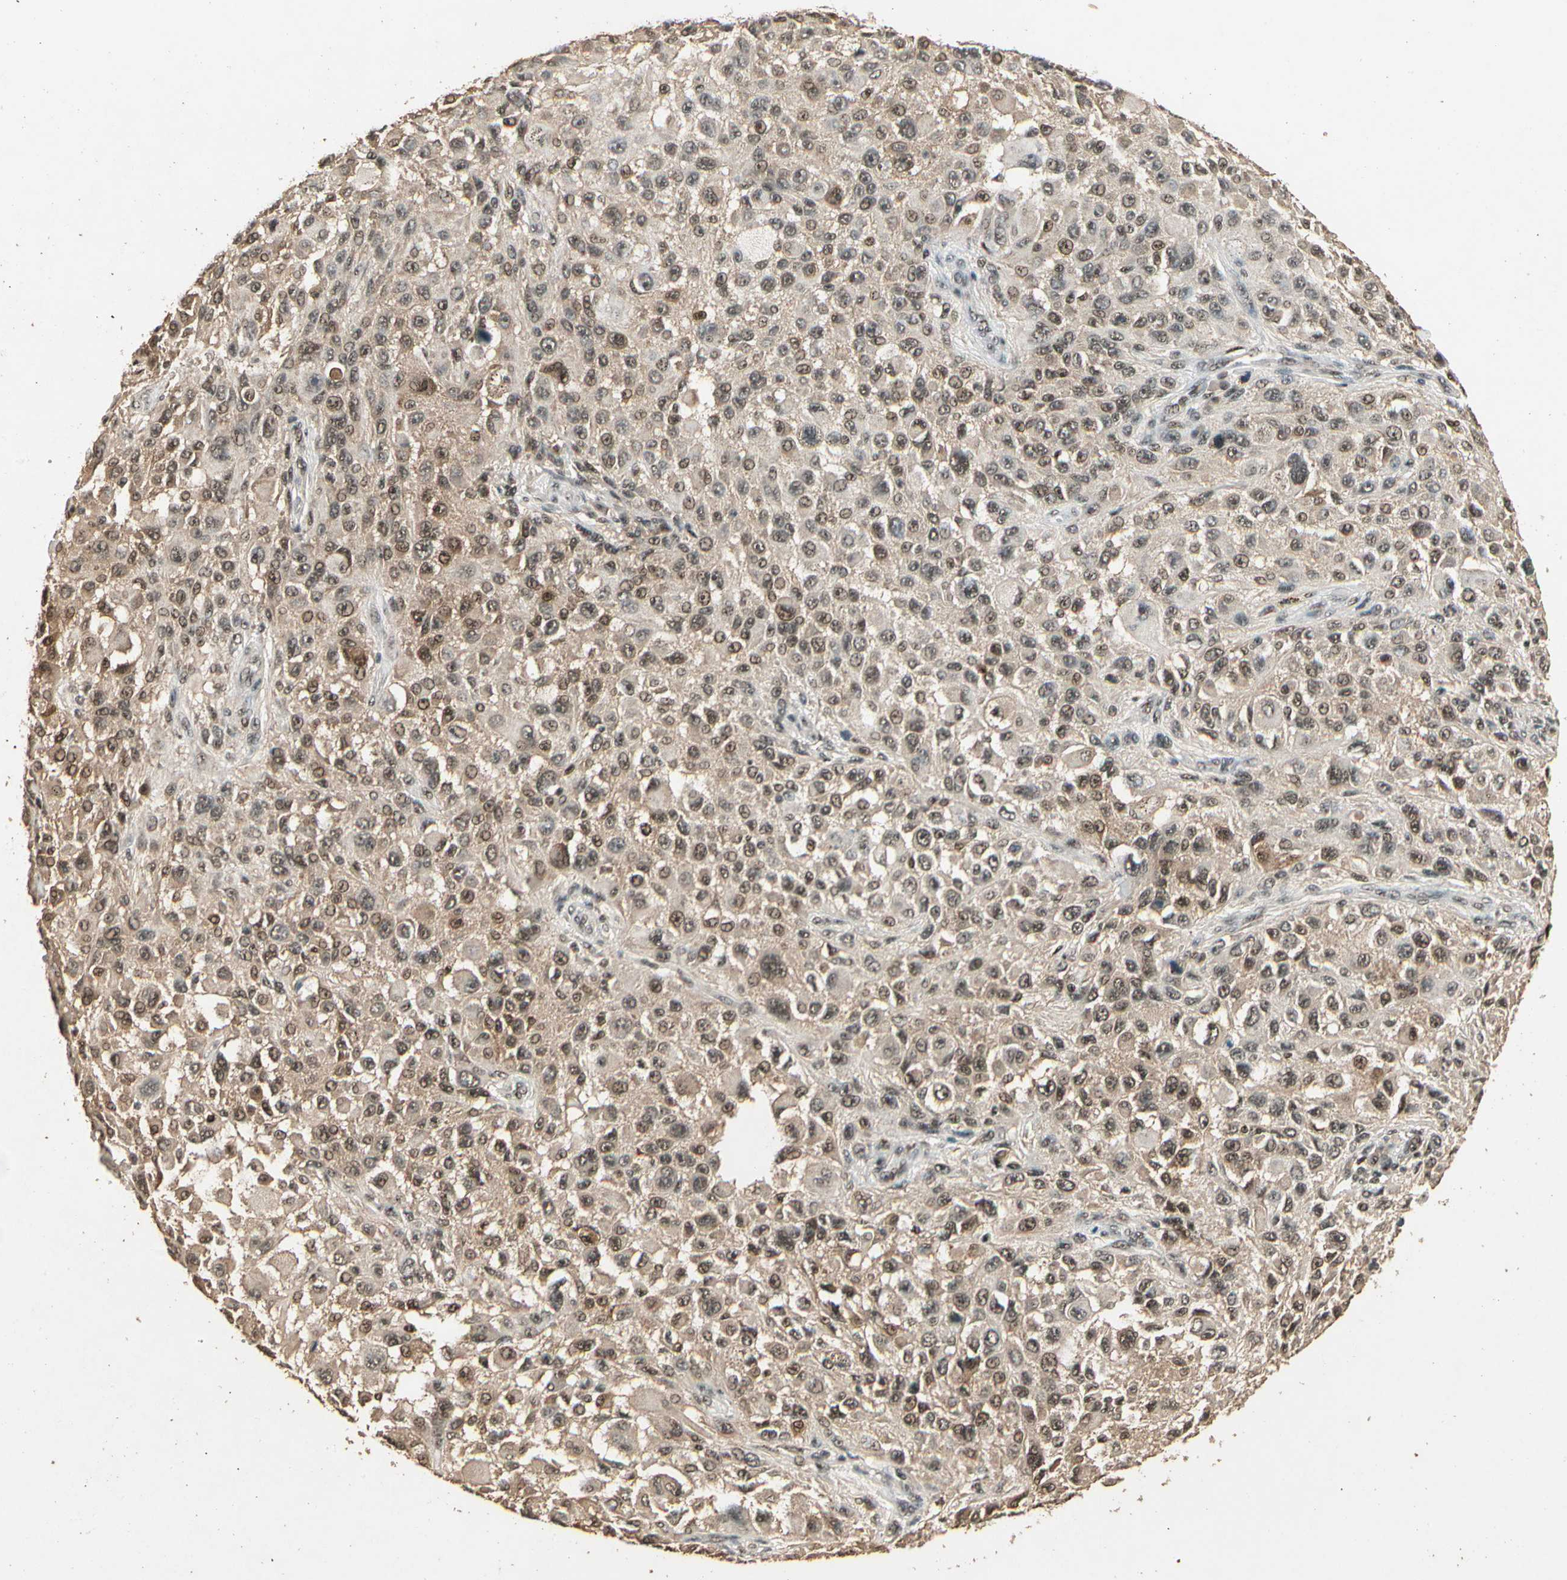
{"staining": {"intensity": "moderate", "quantity": ">75%", "location": "cytoplasmic/membranous,nuclear"}, "tissue": "melanoma", "cell_type": "Tumor cells", "image_type": "cancer", "snomed": [{"axis": "morphology", "description": "Necrosis, NOS"}, {"axis": "morphology", "description": "Malignant melanoma, NOS"}, {"axis": "topography", "description": "Skin"}], "caption": "Brown immunohistochemical staining in malignant melanoma displays moderate cytoplasmic/membranous and nuclear positivity in approximately >75% of tumor cells.", "gene": "RBM25", "patient": {"sex": "female", "age": 87}}